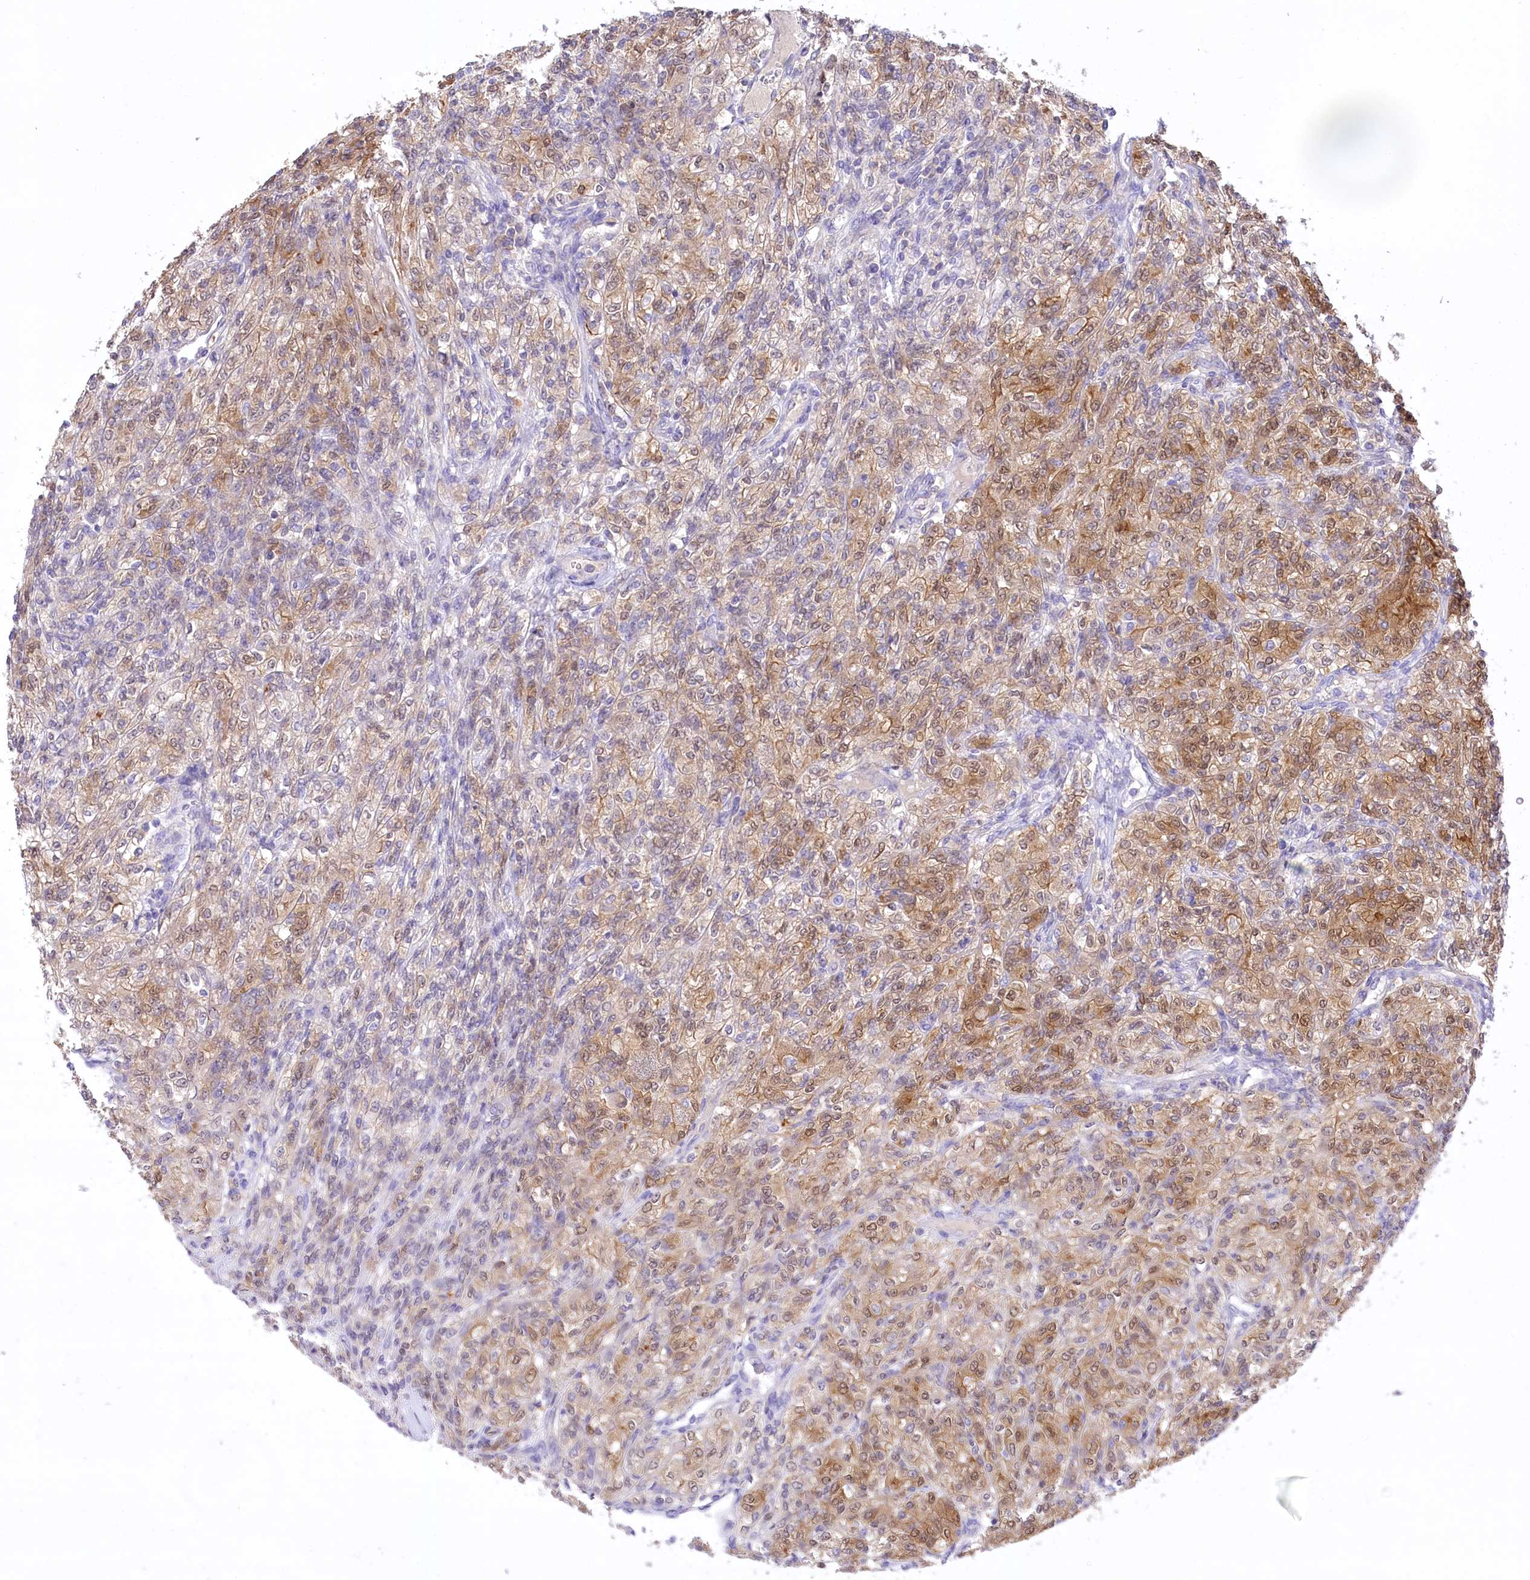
{"staining": {"intensity": "moderate", "quantity": ">75%", "location": "cytoplasmic/membranous,nuclear"}, "tissue": "renal cancer", "cell_type": "Tumor cells", "image_type": "cancer", "snomed": [{"axis": "morphology", "description": "Adenocarcinoma, NOS"}, {"axis": "topography", "description": "Kidney"}], "caption": "Protein staining reveals moderate cytoplasmic/membranous and nuclear positivity in about >75% of tumor cells in renal adenocarcinoma. The protein is shown in brown color, while the nuclei are stained blue.", "gene": "PBLD", "patient": {"sex": "male", "age": 77}}